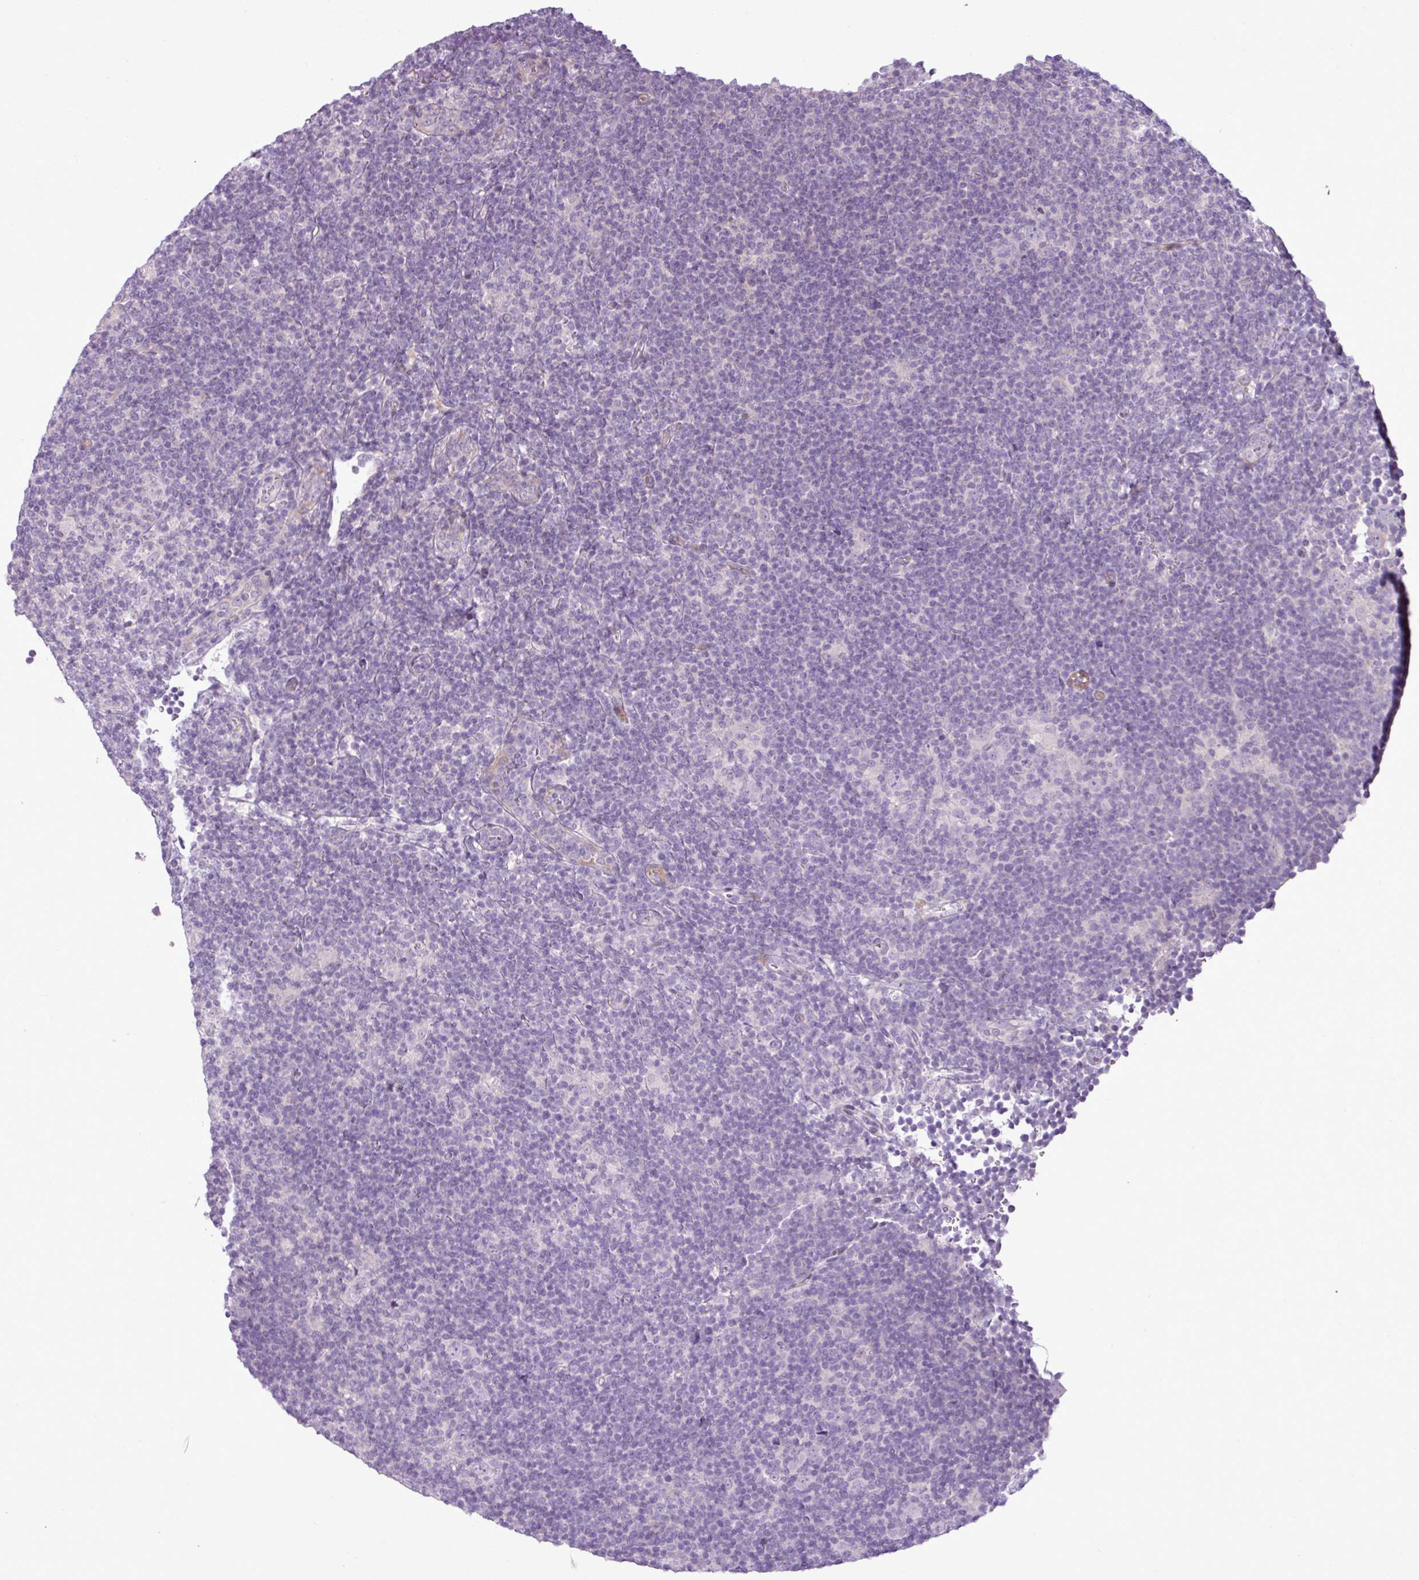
{"staining": {"intensity": "negative", "quantity": "none", "location": "none"}, "tissue": "lymphoma", "cell_type": "Tumor cells", "image_type": "cancer", "snomed": [{"axis": "morphology", "description": "Hodgkin's disease, NOS"}, {"axis": "topography", "description": "Lymph node"}], "caption": "Tumor cells show no significant protein expression in lymphoma.", "gene": "DNAJB13", "patient": {"sex": "female", "age": 57}}